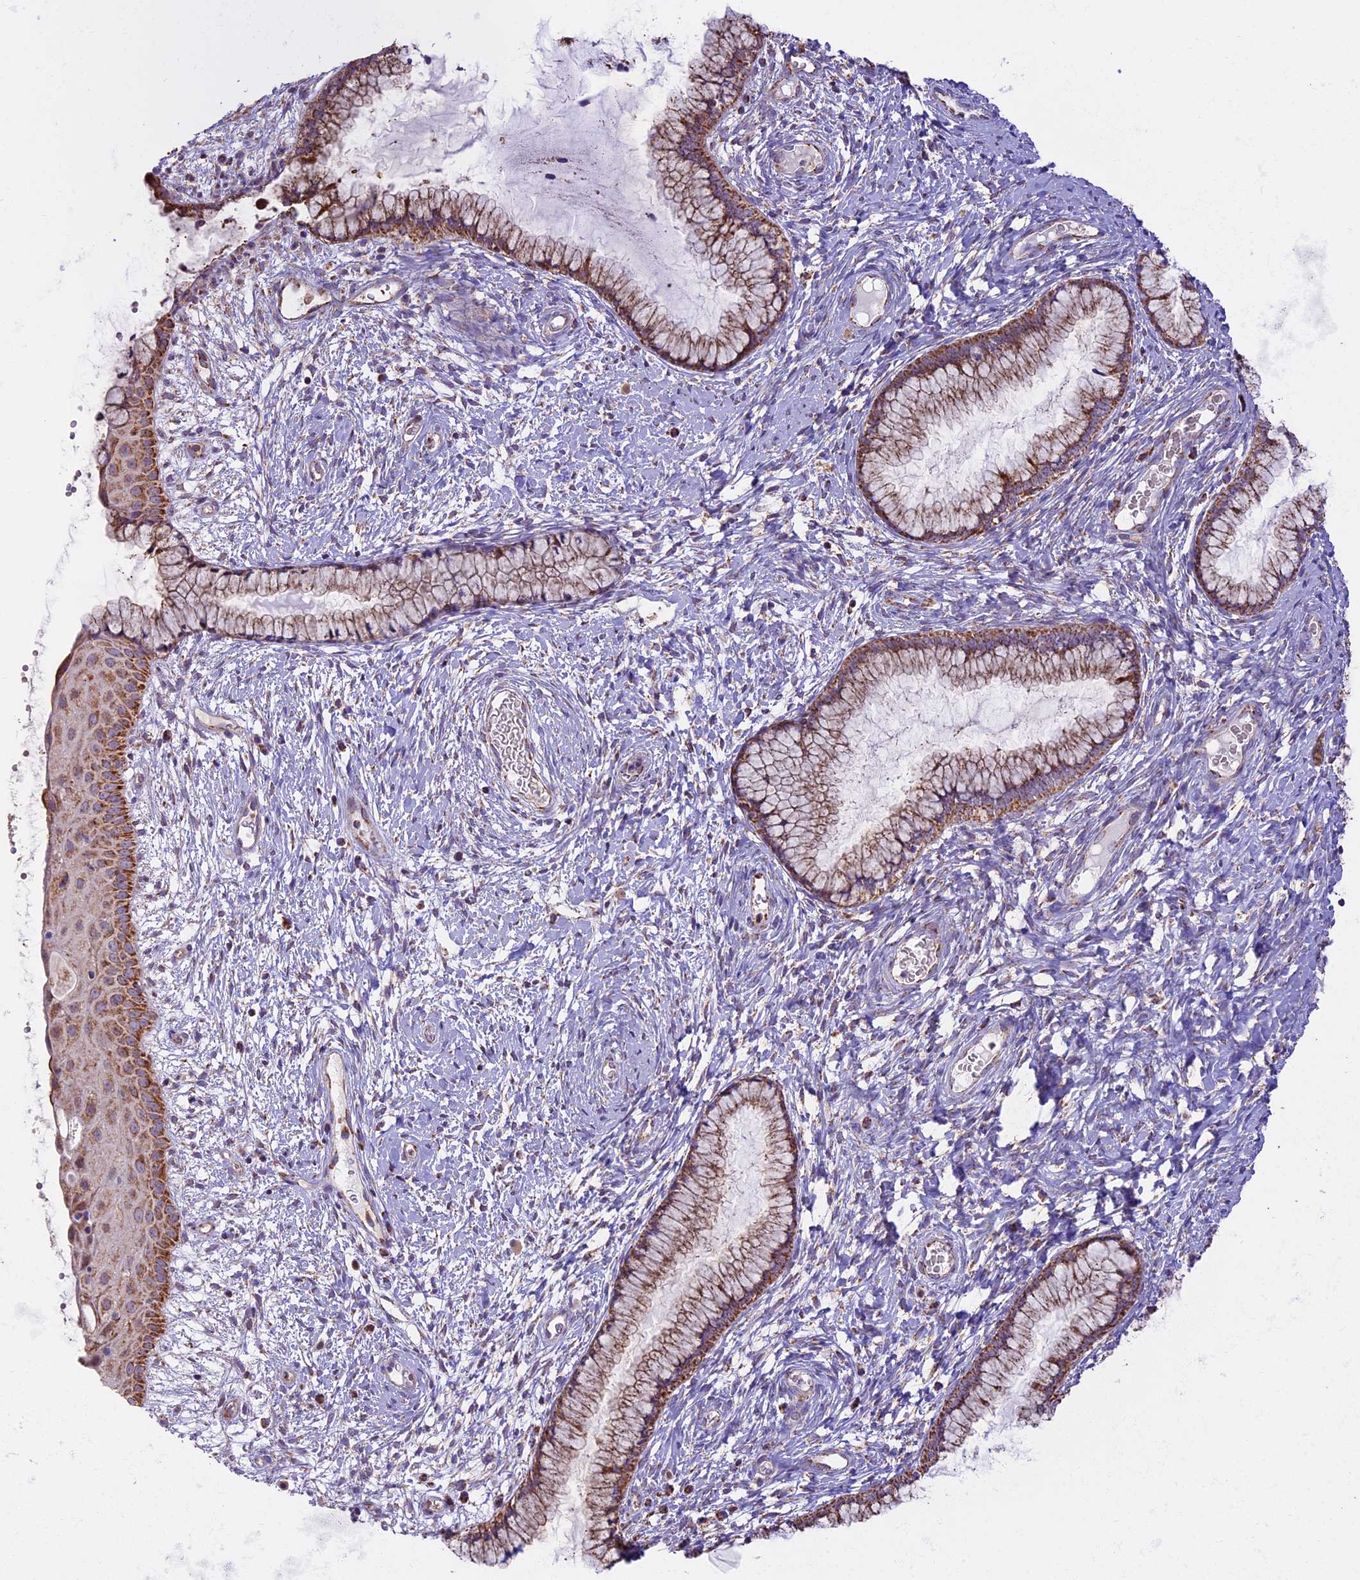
{"staining": {"intensity": "moderate", "quantity": ">75%", "location": "cytoplasmic/membranous"}, "tissue": "cervix", "cell_type": "Glandular cells", "image_type": "normal", "snomed": [{"axis": "morphology", "description": "Normal tissue, NOS"}, {"axis": "topography", "description": "Cervix"}], "caption": "Immunohistochemical staining of normal cervix demonstrates moderate cytoplasmic/membranous protein positivity in approximately >75% of glandular cells. The staining was performed using DAB to visualize the protein expression in brown, while the nuclei were stained in blue with hematoxylin (Magnification: 20x).", "gene": "NDUFA8", "patient": {"sex": "female", "age": 42}}